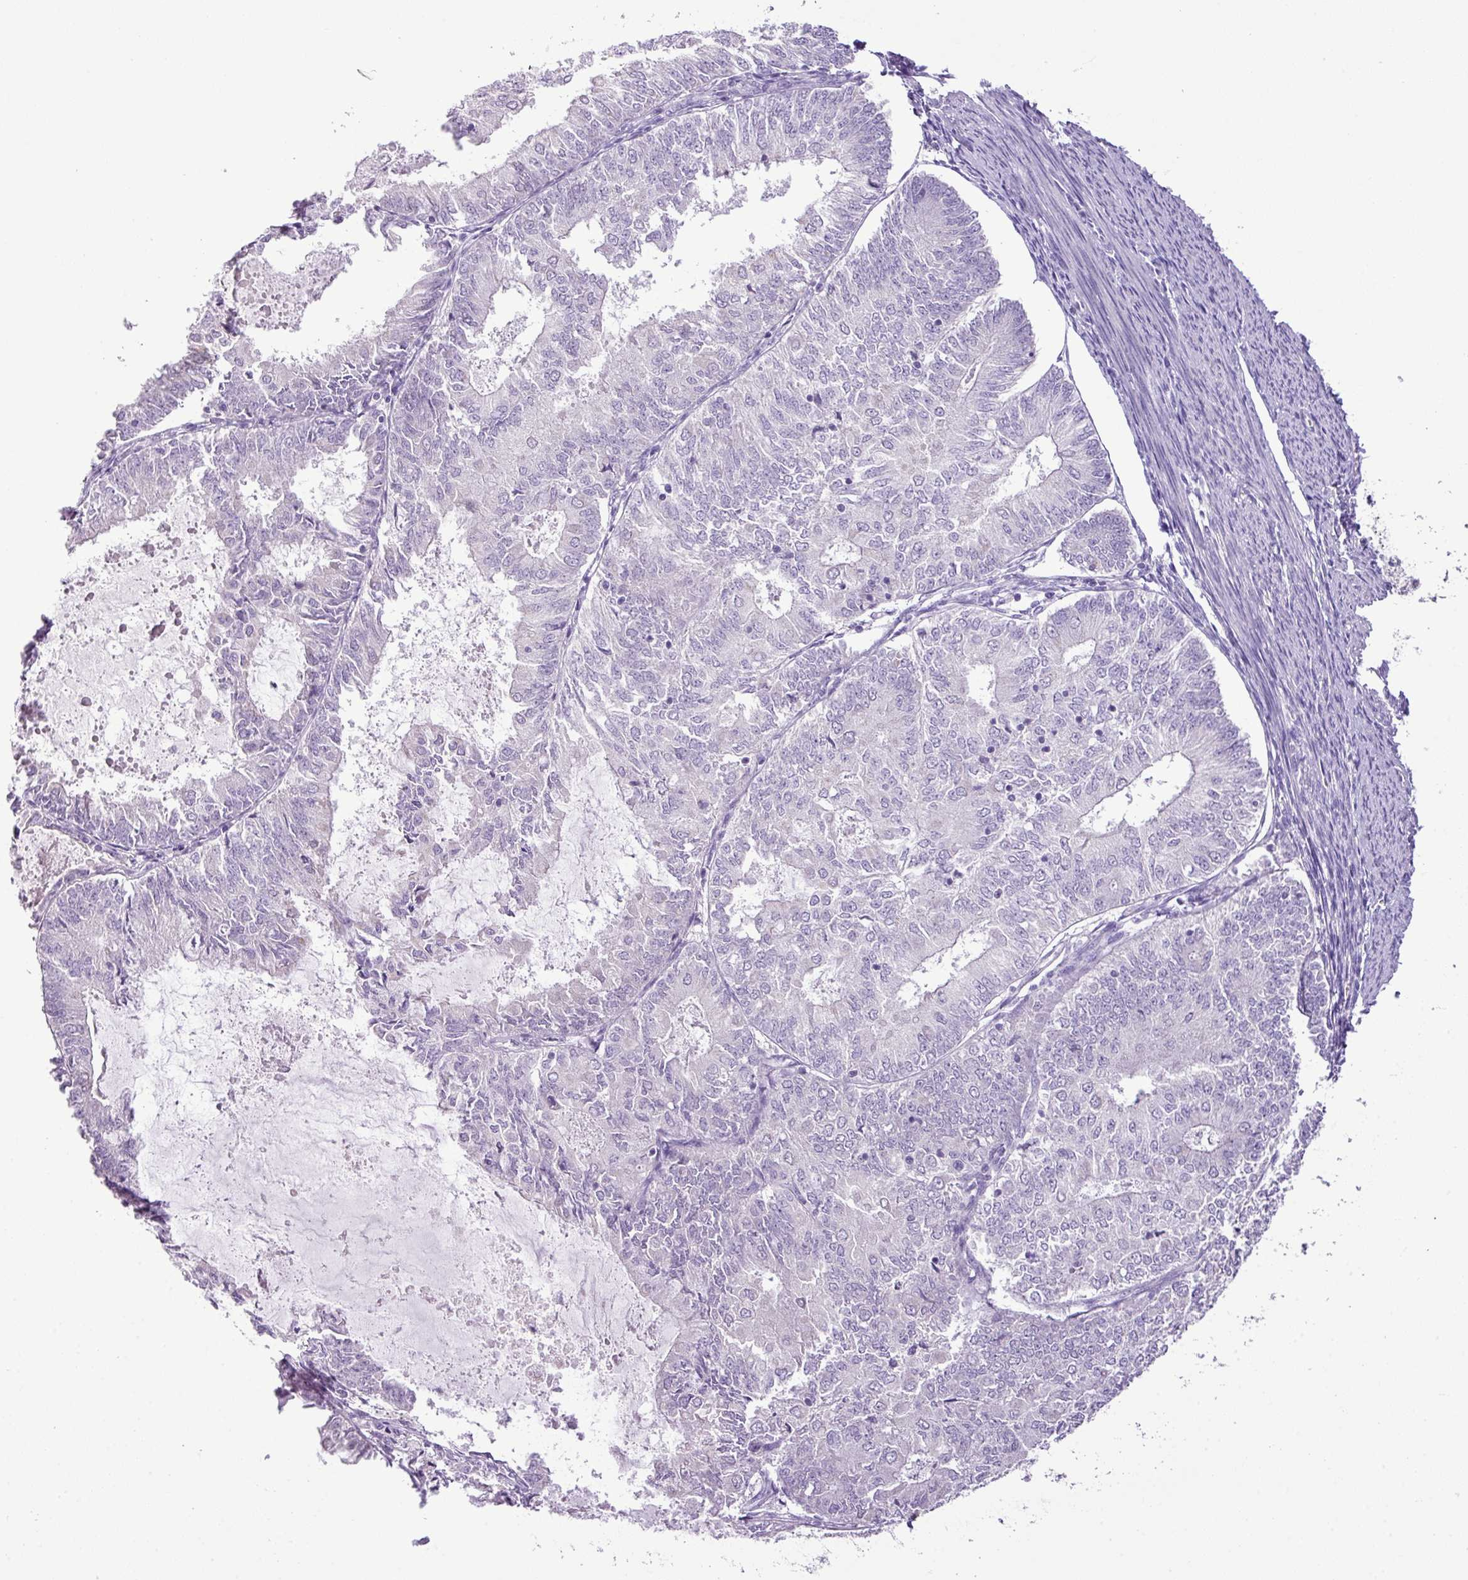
{"staining": {"intensity": "negative", "quantity": "none", "location": "none"}, "tissue": "endometrial cancer", "cell_type": "Tumor cells", "image_type": "cancer", "snomed": [{"axis": "morphology", "description": "Adenocarcinoma, NOS"}, {"axis": "topography", "description": "Endometrium"}], "caption": "Human endometrial cancer (adenocarcinoma) stained for a protein using immunohistochemistry (IHC) shows no positivity in tumor cells.", "gene": "HTR3E", "patient": {"sex": "female", "age": 57}}